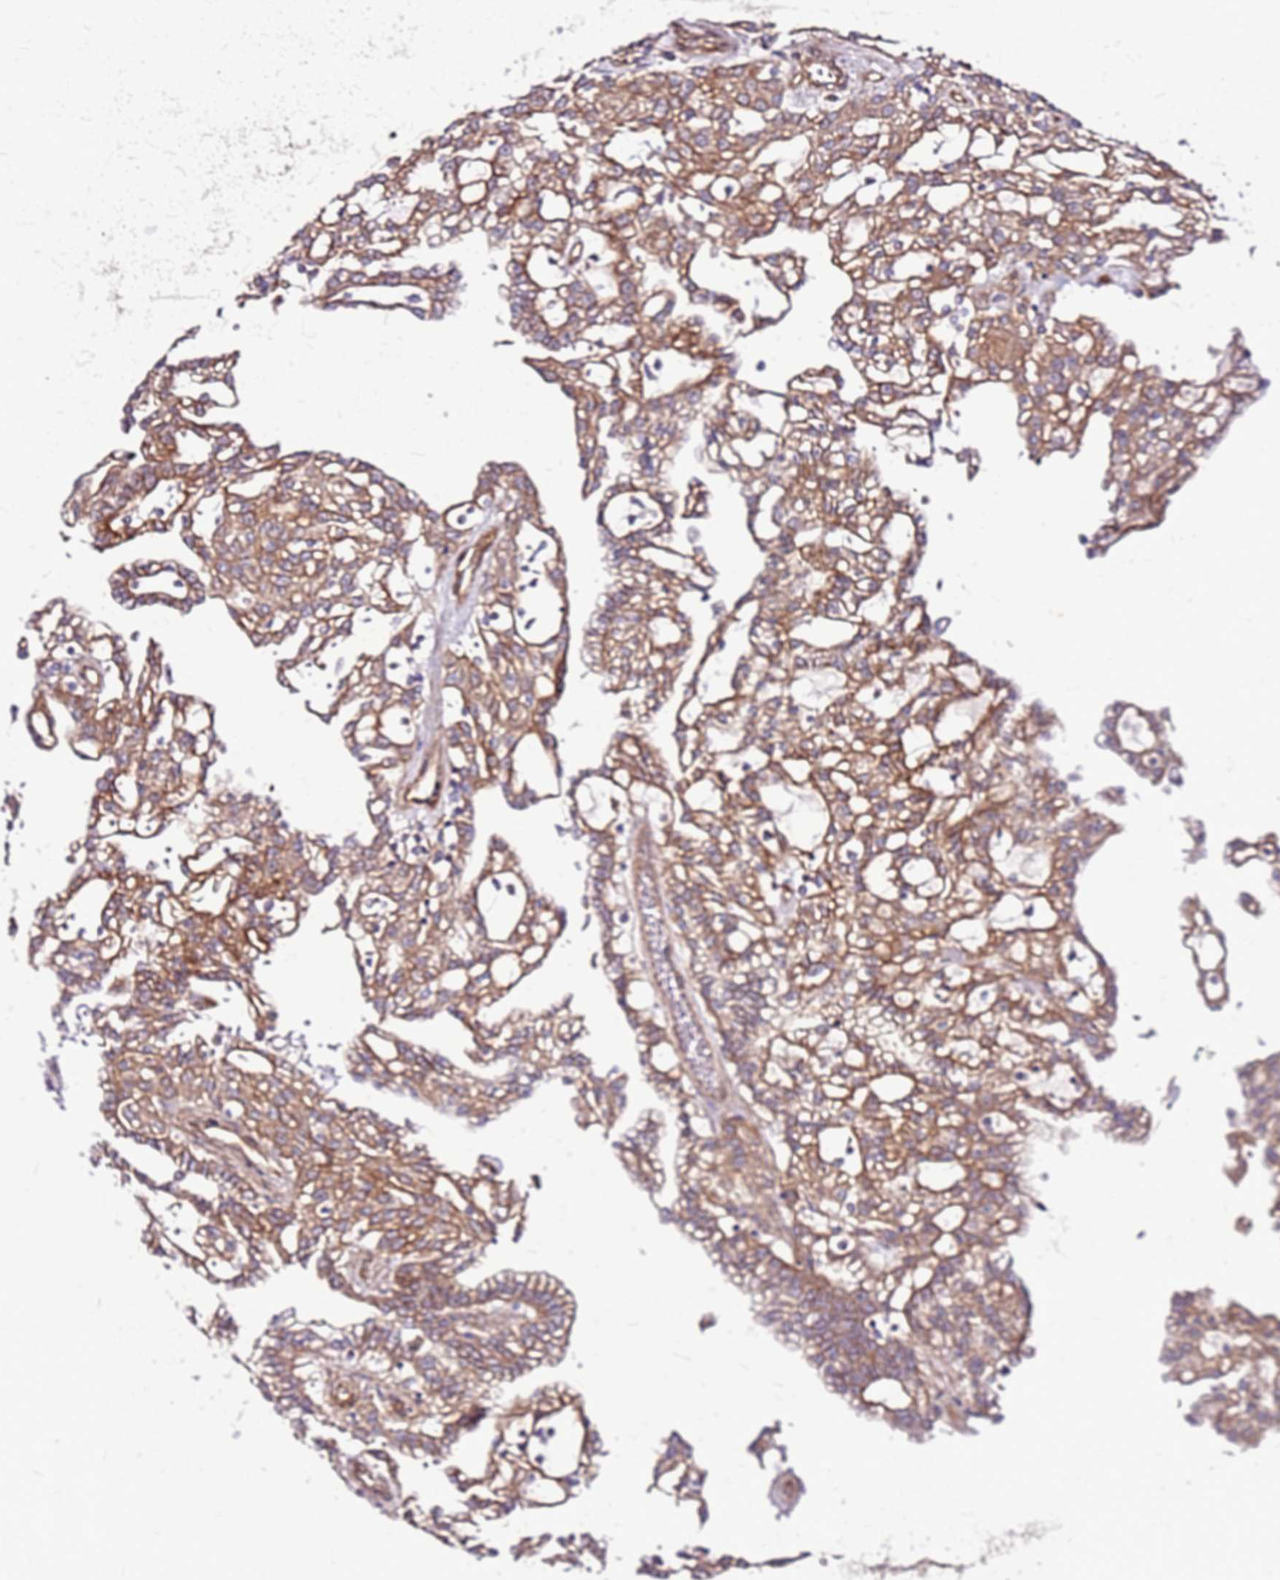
{"staining": {"intensity": "moderate", "quantity": ">75%", "location": "cytoplasmic/membranous"}, "tissue": "renal cancer", "cell_type": "Tumor cells", "image_type": "cancer", "snomed": [{"axis": "morphology", "description": "Adenocarcinoma, NOS"}, {"axis": "topography", "description": "Kidney"}], "caption": "Immunohistochemistry (DAB (3,3'-diaminobenzidine)) staining of human adenocarcinoma (renal) demonstrates moderate cytoplasmic/membranous protein staining in approximately >75% of tumor cells.", "gene": "TOPAZ1", "patient": {"sex": "male", "age": 63}}